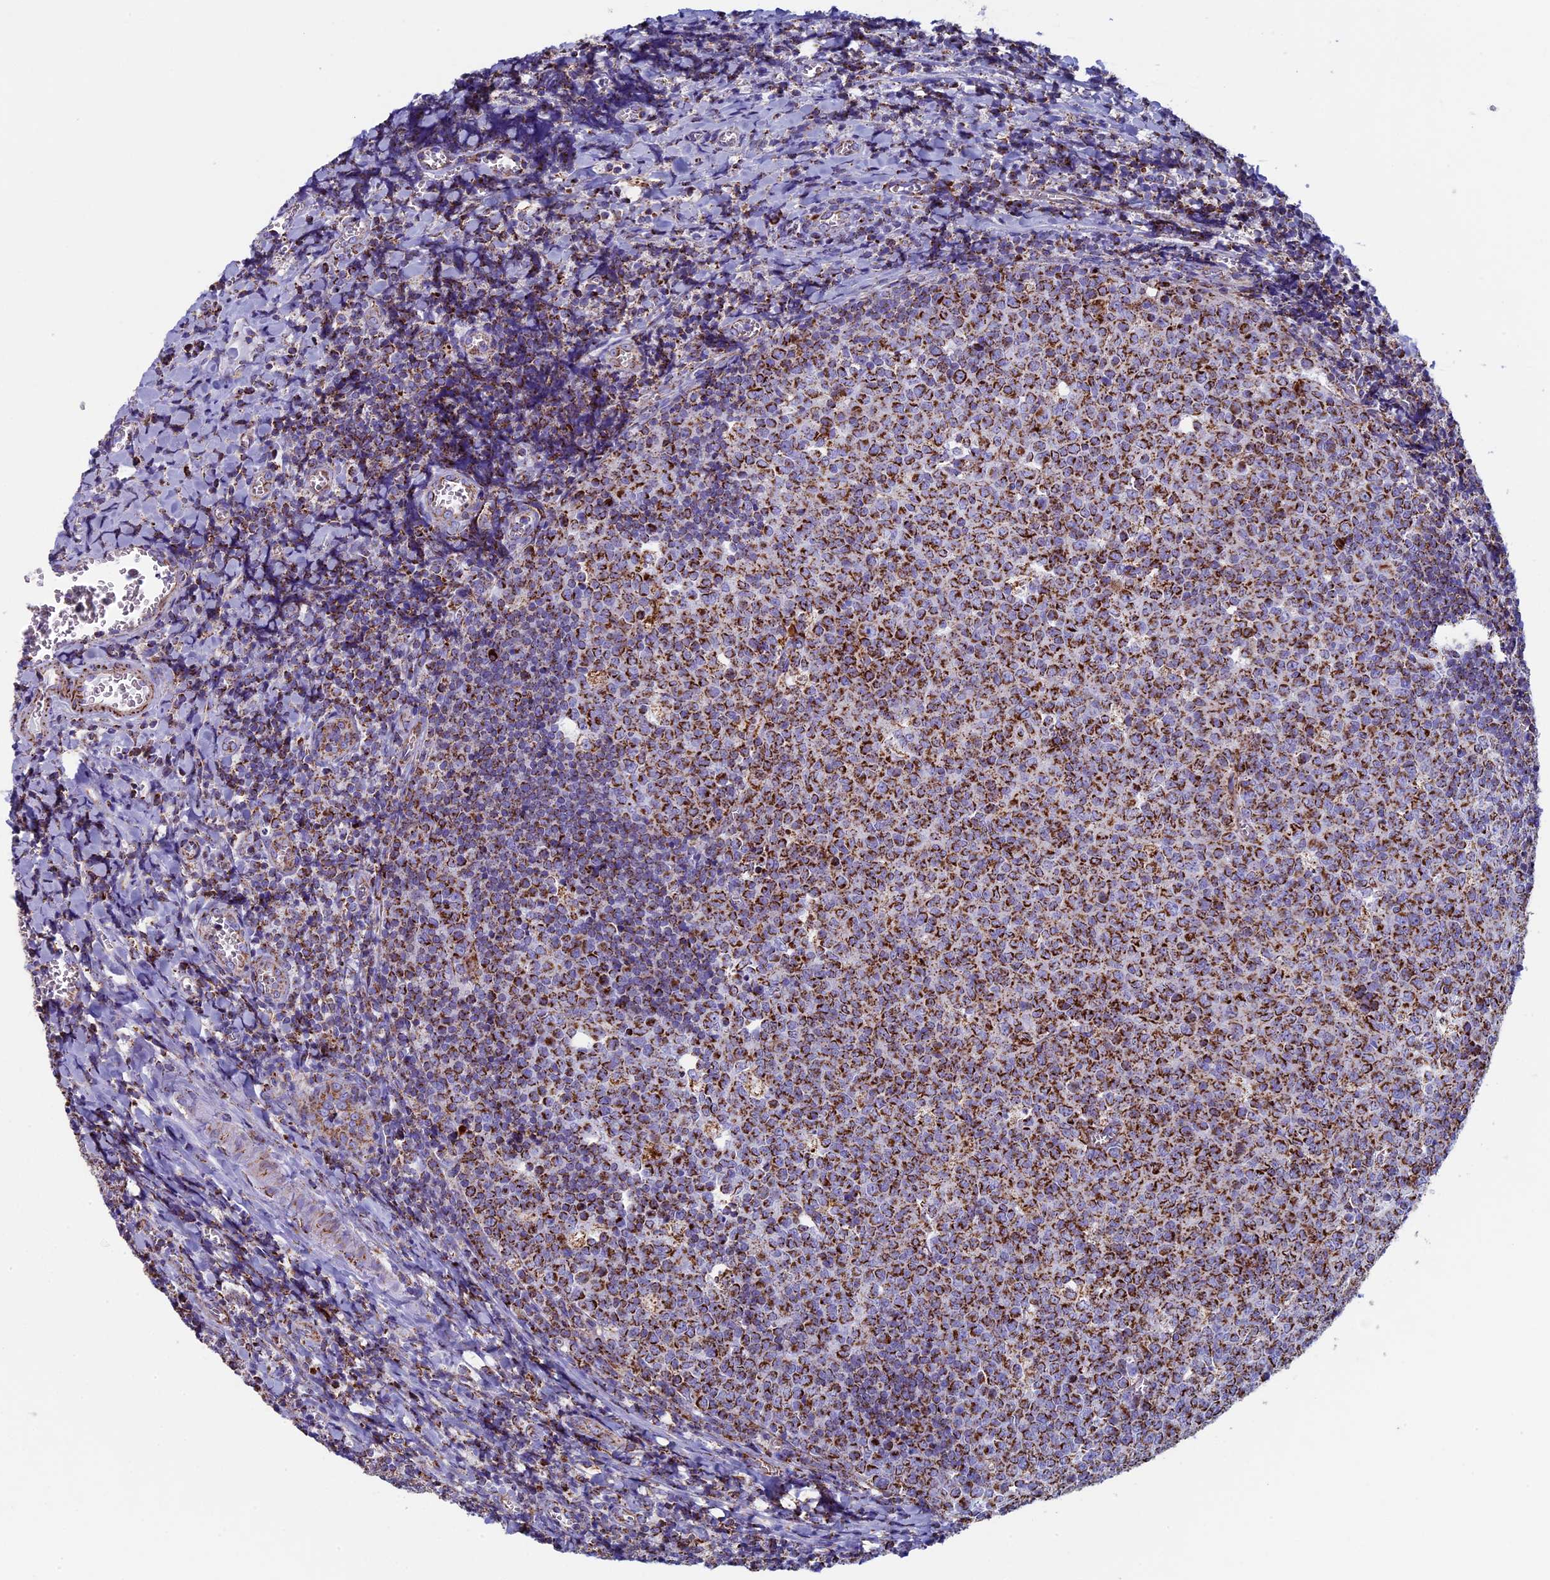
{"staining": {"intensity": "strong", "quantity": ">75%", "location": "cytoplasmic/membranous"}, "tissue": "tonsil", "cell_type": "Germinal center cells", "image_type": "normal", "snomed": [{"axis": "morphology", "description": "Normal tissue, NOS"}, {"axis": "topography", "description": "Tonsil"}], "caption": "Tonsil stained with DAB IHC exhibits high levels of strong cytoplasmic/membranous positivity in approximately >75% of germinal center cells. (Brightfield microscopy of DAB IHC at high magnification).", "gene": "UQCRFS1", "patient": {"sex": "male", "age": 27}}